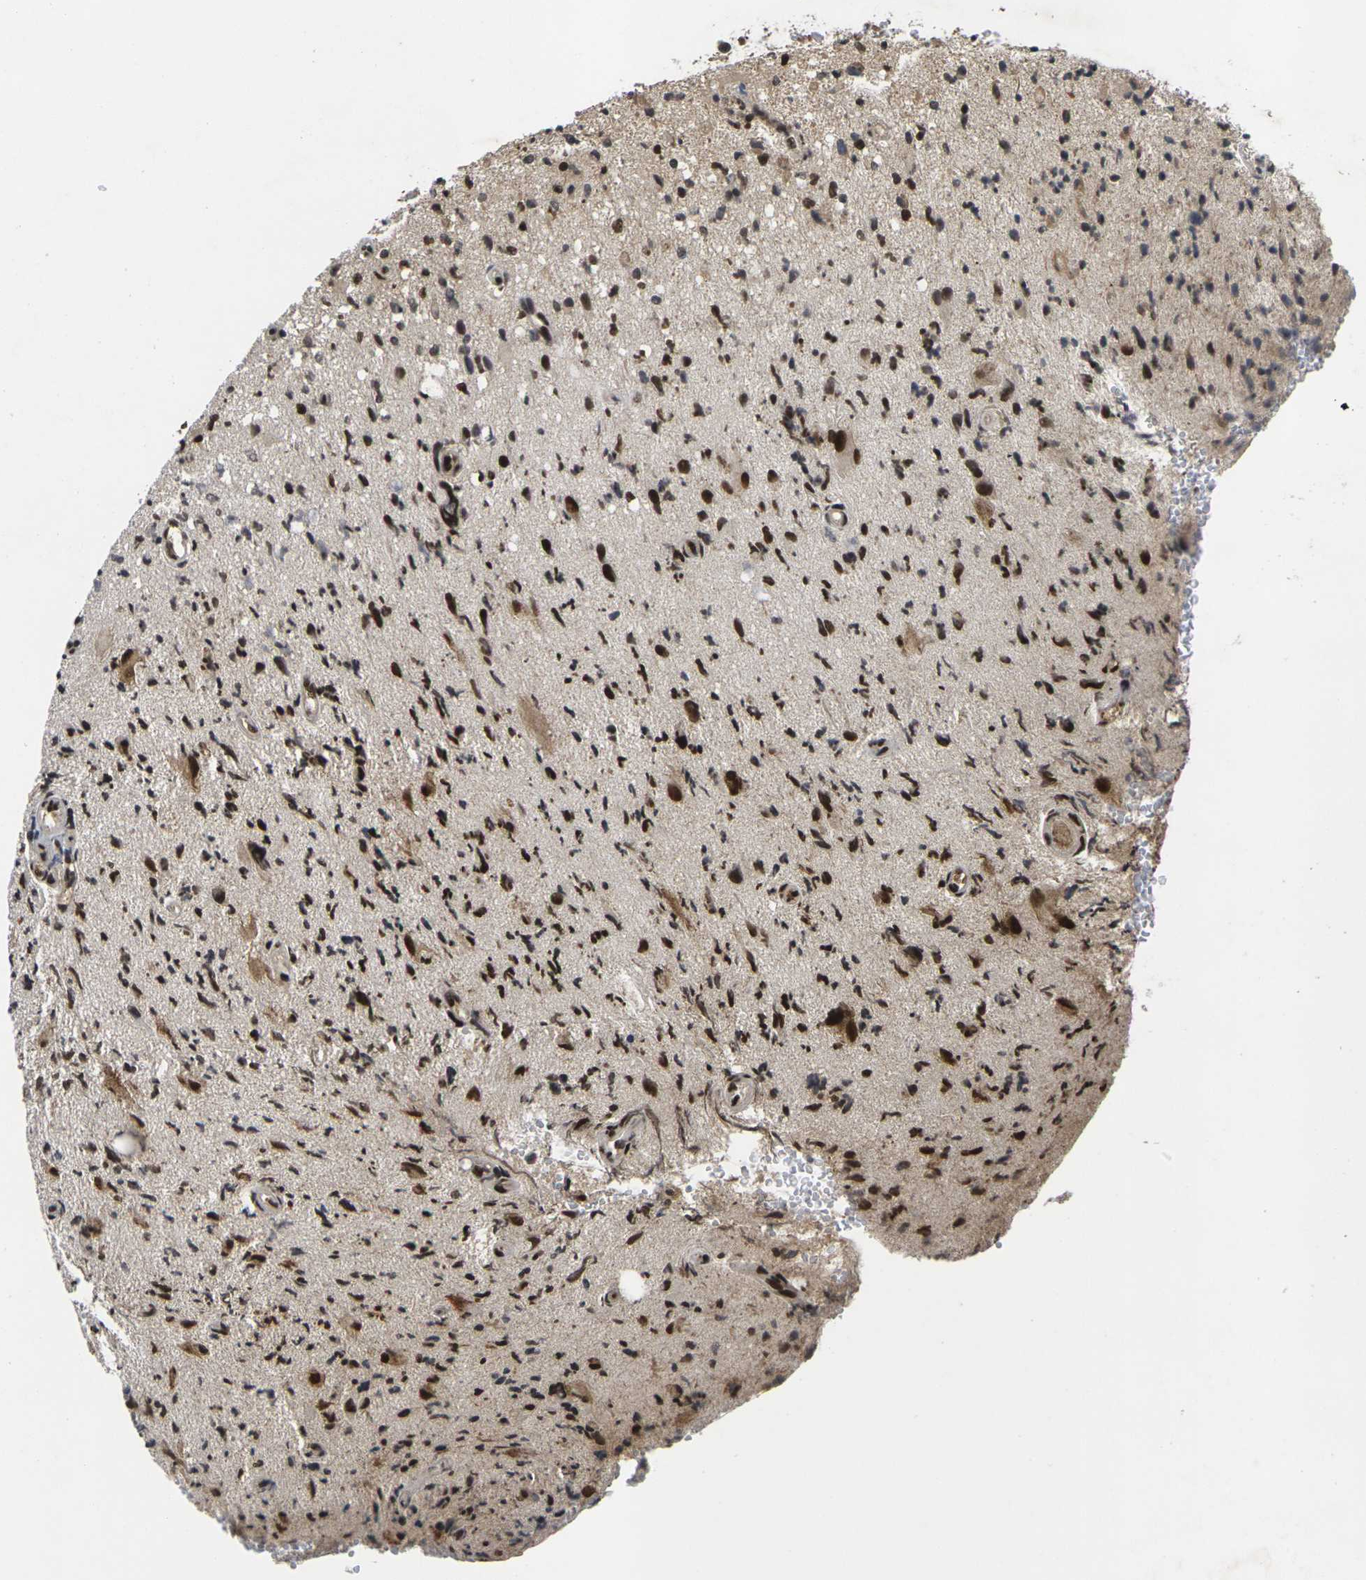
{"staining": {"intensity": "strong", "quantity": "25%-75%", "location": "nuclear"}, "tissue": "glioma", "cell_type": "Tumor cells", "image_type": "cancer", "snomed": [{"axis": "morphology", "description": "Glioma, malignant, High grade"}, {"axis": "topography", "description": "Brain"}], "caption": "DAB (3,3'-diaminobenzidine) immunohistochemical staining of malignant glioma (high-grade) displays strong nuclear protein expression in about 25%-75% of tumor cells.", "gene": "GTF2E1", "patient": {"sex": "male", "age": 48}}